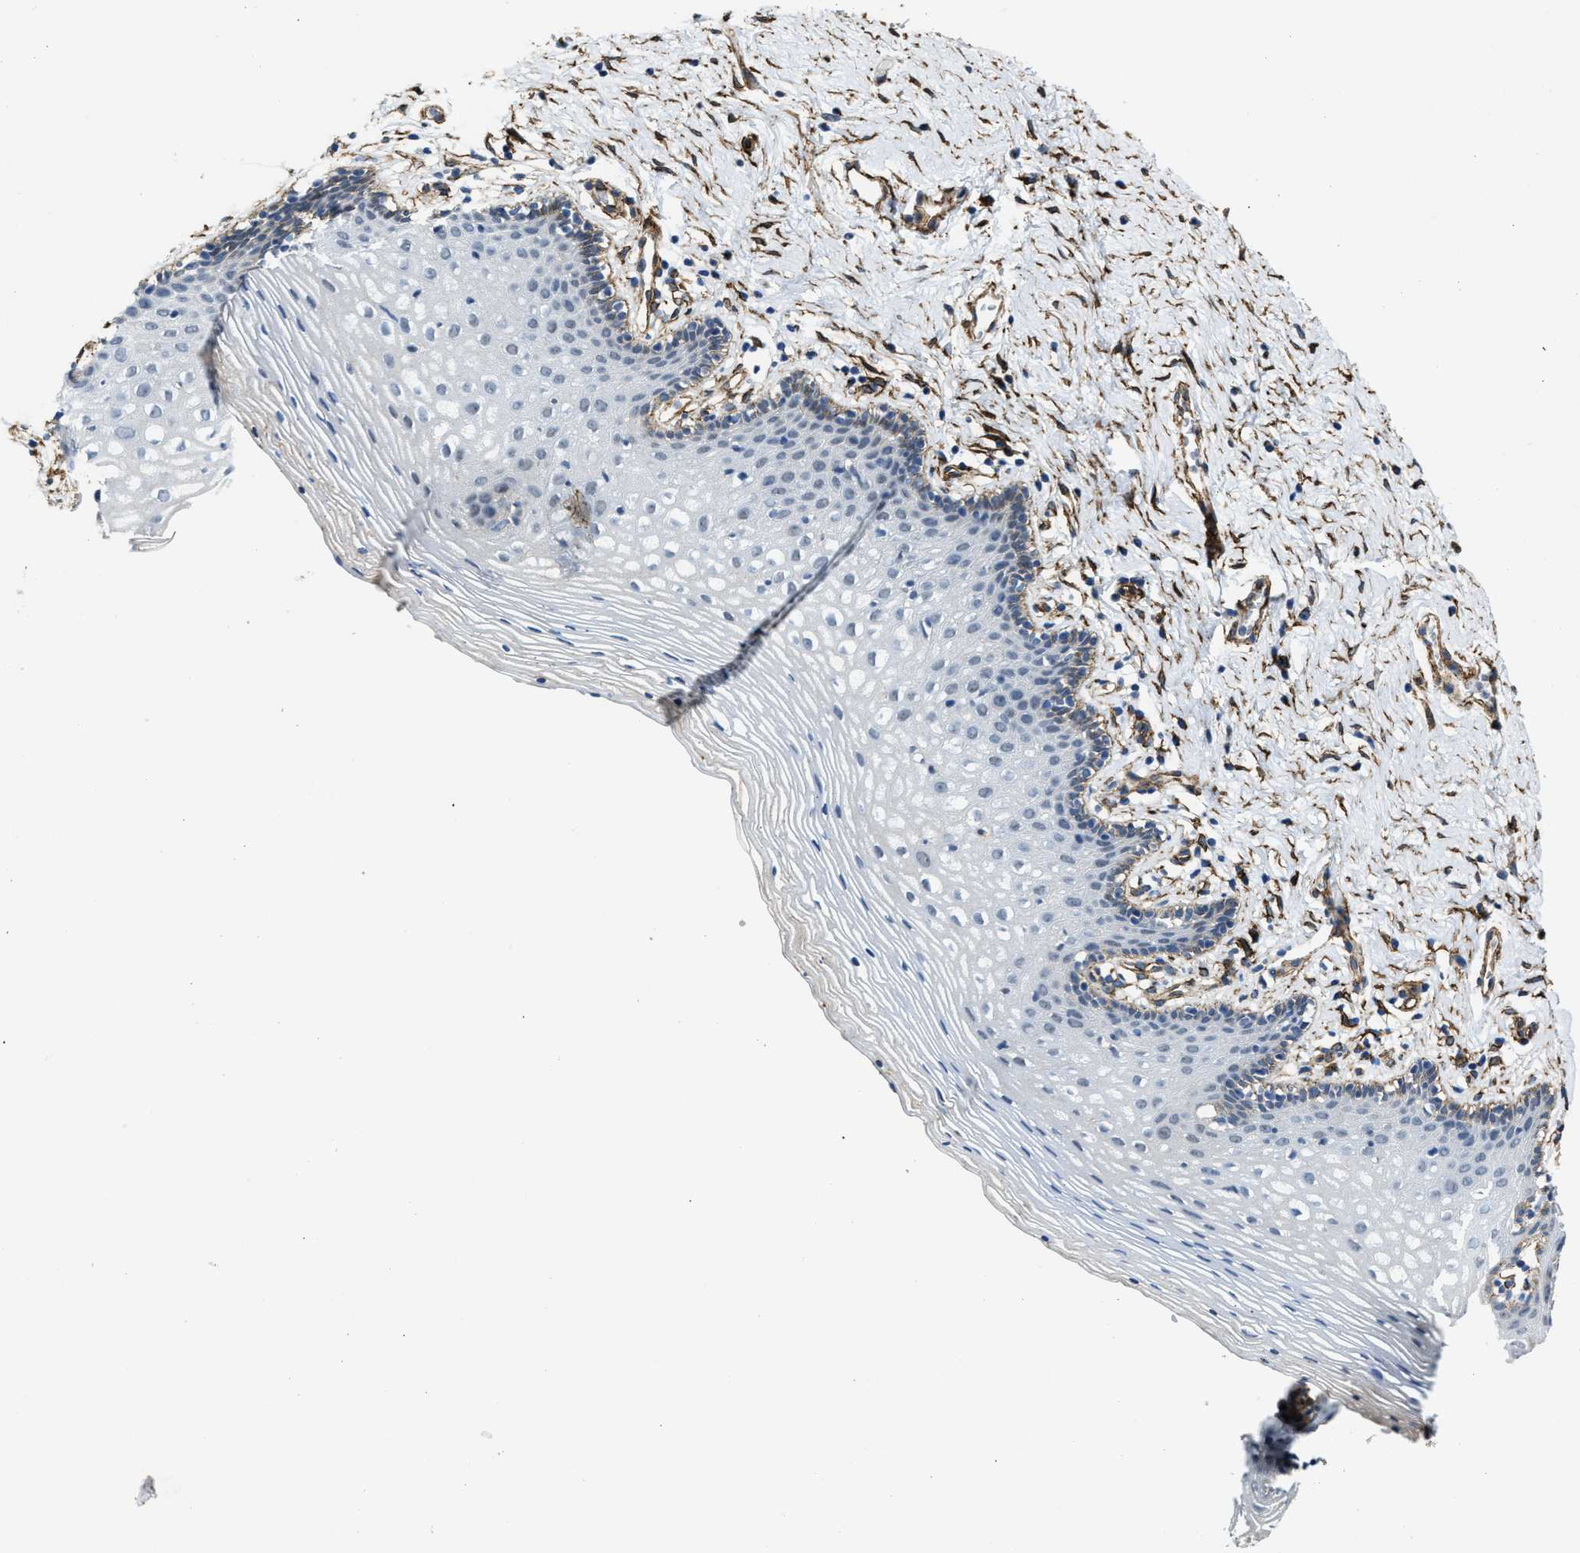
{"staining": {"intensity": "weak", "quantity": "<25%", "location": "cytoplasmic/membranous"}, "tissue": "vagina", "cell_type": "Squamous epithelial cells", "image_type": "normal", "snomed": [{"axis": "morphology", "description": "Normal tissue, NOS"}, {"axis": "topography", "description": "Vagina"}], "caption": "This is a micrograph of immunohistochemistry staining of normal vagina, which shows no staining in squamous epithelial cells. Nuclei are stained in blue.", "gene": "NAB1", "patient": {"sex": "female", "age": 32}}